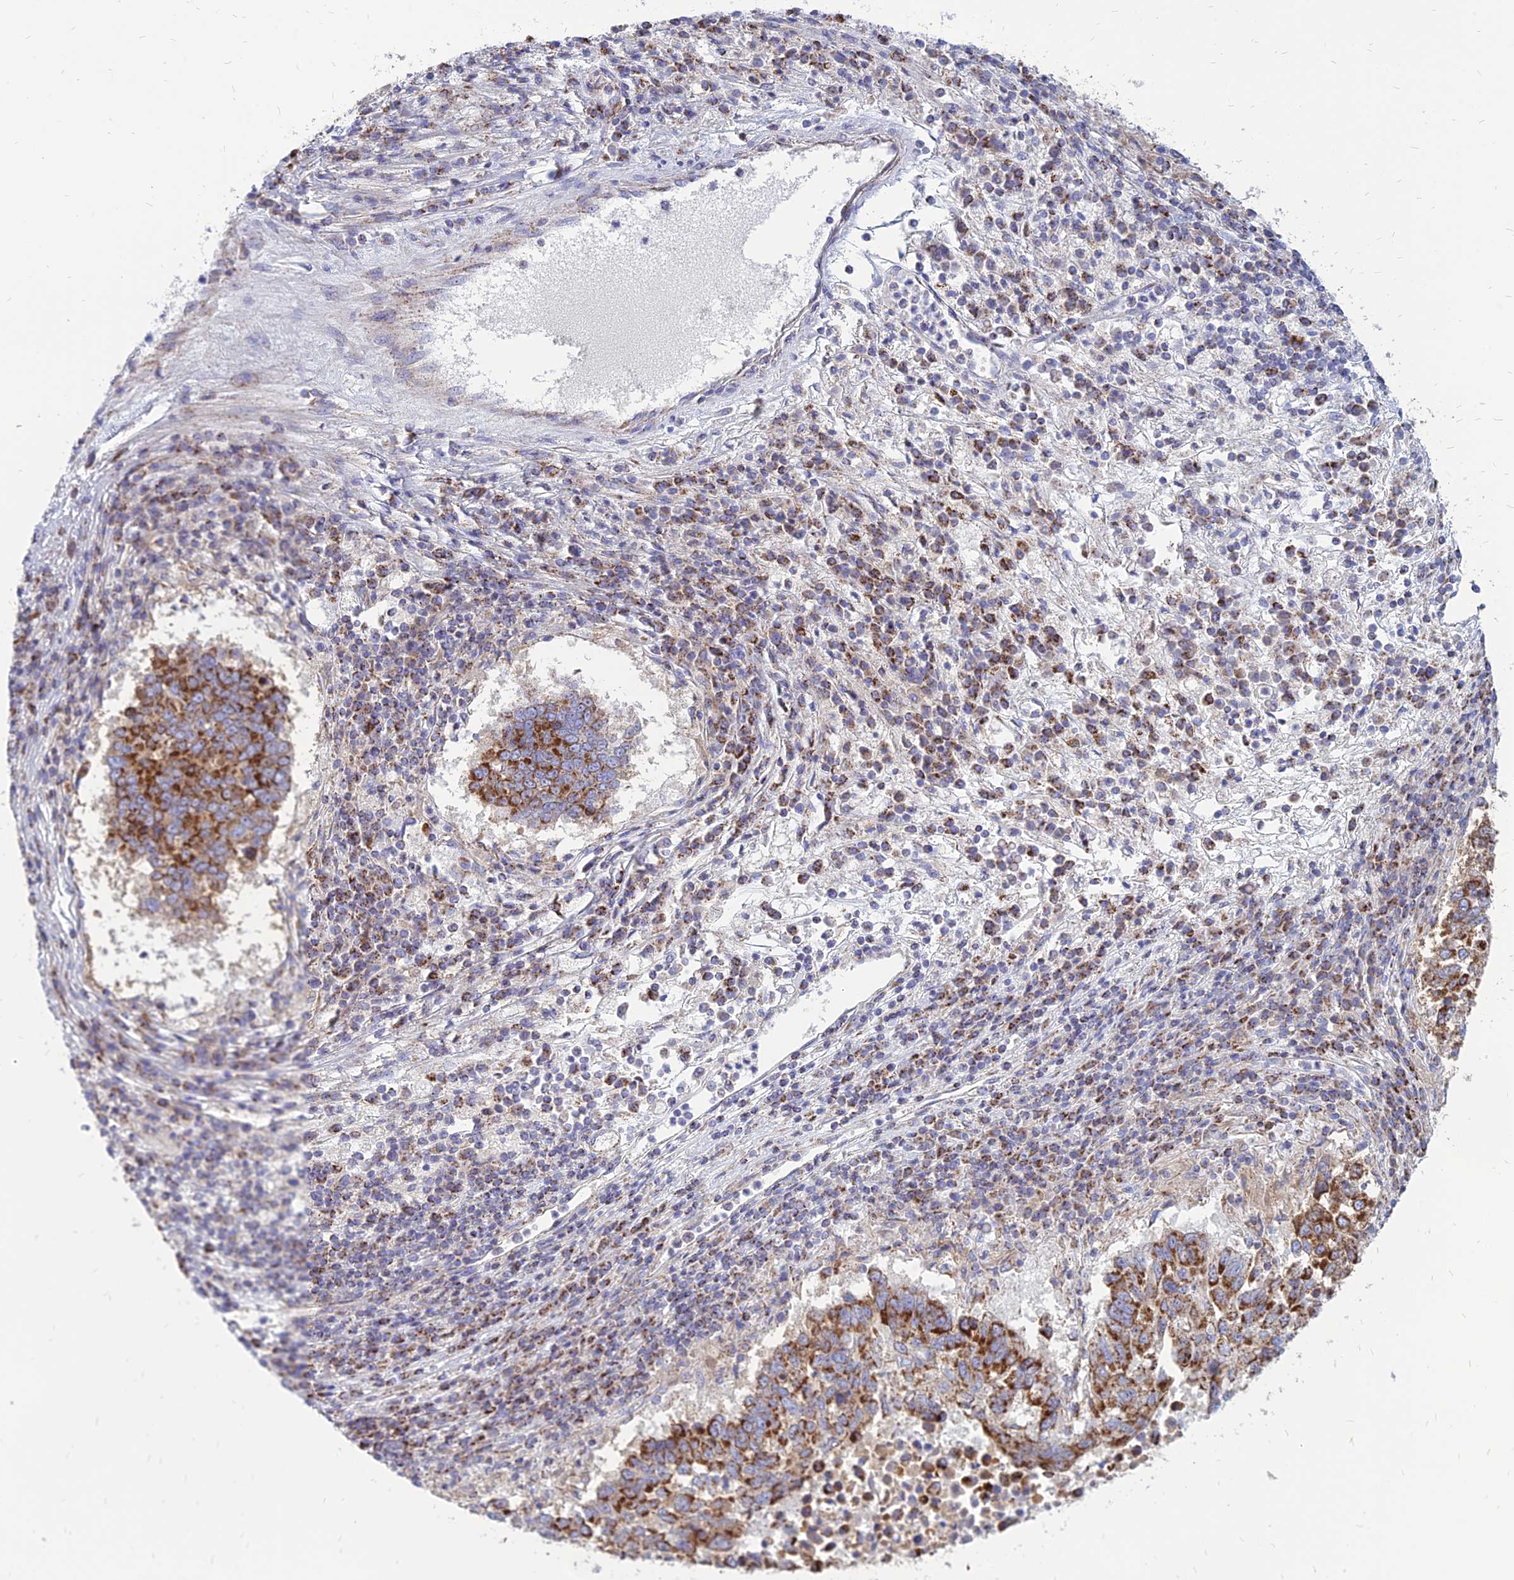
{"staining": {"intensity": "strong", "quantity": ">75%", "location": "cytoplasmic/membranous"}, "tissue": "lung cancer", "cell_type": "Tumor cells", "image_type": "cancer", "snomed": [{"axis": "morphology", "description": "Squamous cell carcinoma, NOS"}, {"axis": "topography", "description": "Lung"}], "caption": "Lung squamous cell carcinoma stained with a protein marker shows strong staining in tumor cells.", "gene": "PACC1", "patient": {"sex": "male", "age": 73}}